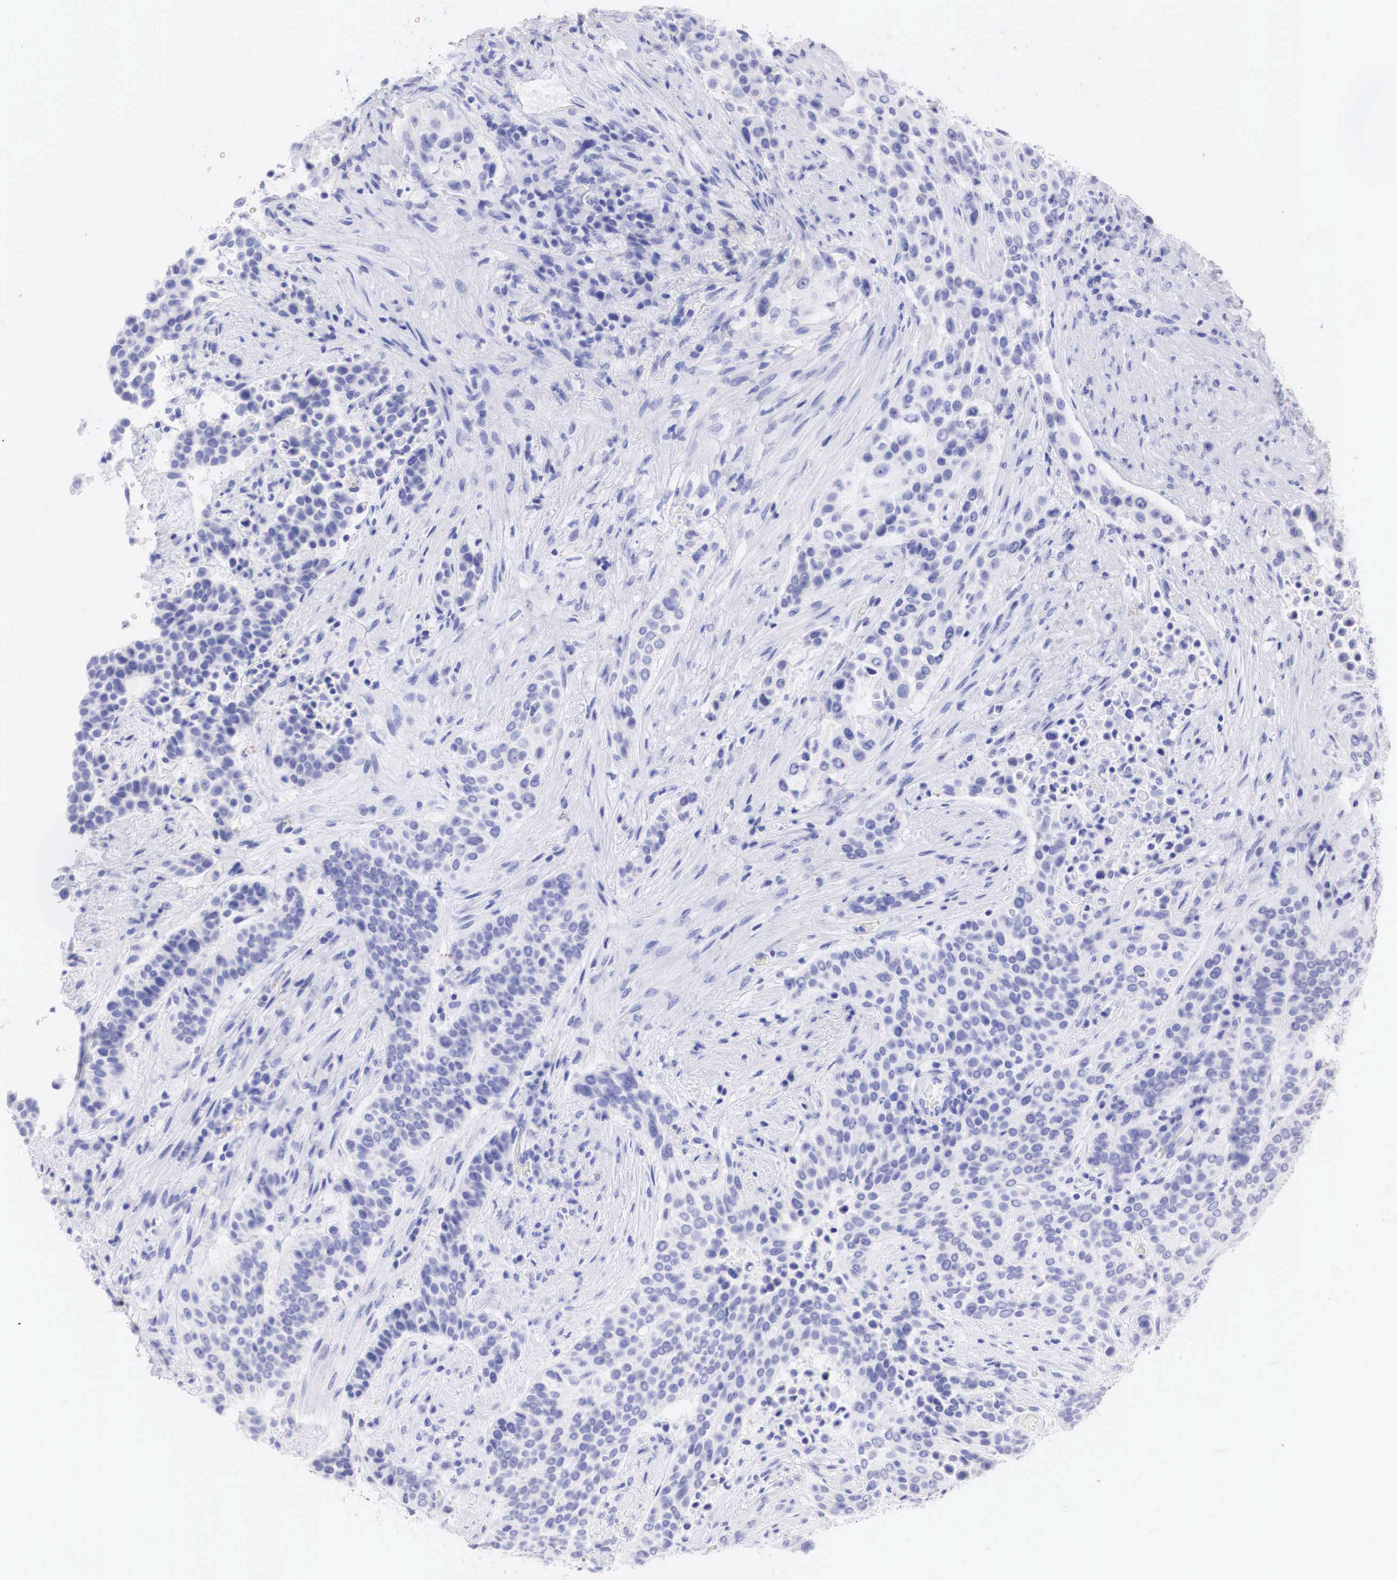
{"staining": {"intensity": "negative", "quantity": "none", "location": "none"}, "tissue": "urothelial cancer", "cell_type": "Tumor cells", "image_type": "cancer", "snomed": [{"axis": "morphology", "description": "Urothelial carcinoma, High grade"}, {"axis": "topography", "description": "Urinary bladder"}], "caption": "Tumor cells are negative for protein expression in human urothelial cancer.", "gene": "TYR", "patient": {"sex": "male", "age": 74}}